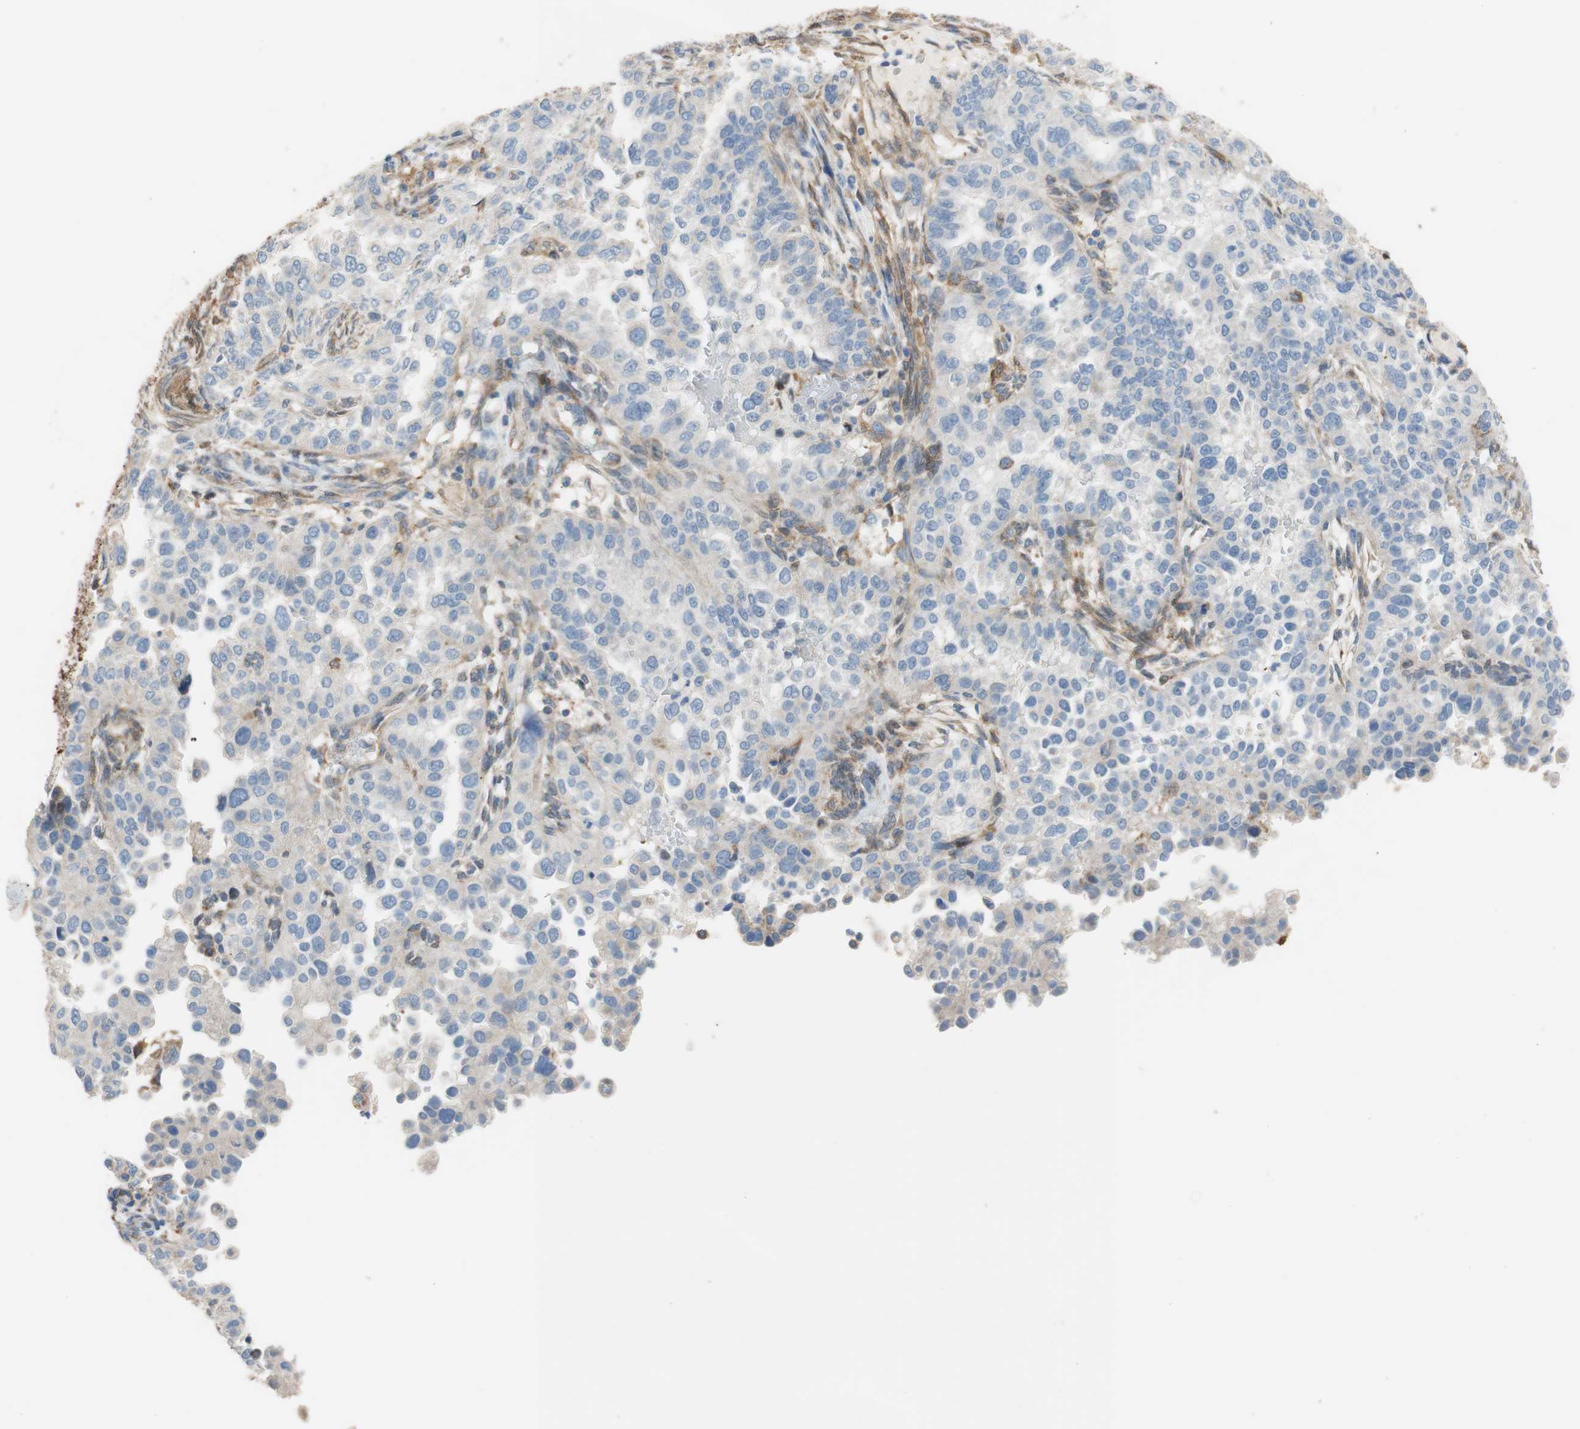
{"staining": {"intensity": "weak", "quantity": ">75%", "location": "cytoplasmic/membranous"}, "tissue": "endometrial cancer", "cell_type": "Tumor cells", "image_type": "cancer", "snomed": [{"axis": "morphology", "description": "Adenocarcinoma, NOS"}, {"axis": "topography", "description": "Endometrium"}], "caption": "Tumor cells show low levels of weak cytoplasmic/membranous expression in approximately >75% of cells in human endometrial cancer. The staining was performed using DAB (3,3'-diaminobenzidine), with brown indicating positive protein expression. Nuclei are stained blue with hematoxylin.", "gene": "ALDH1A2", "patient": {"sex": "female", "age": 85}}